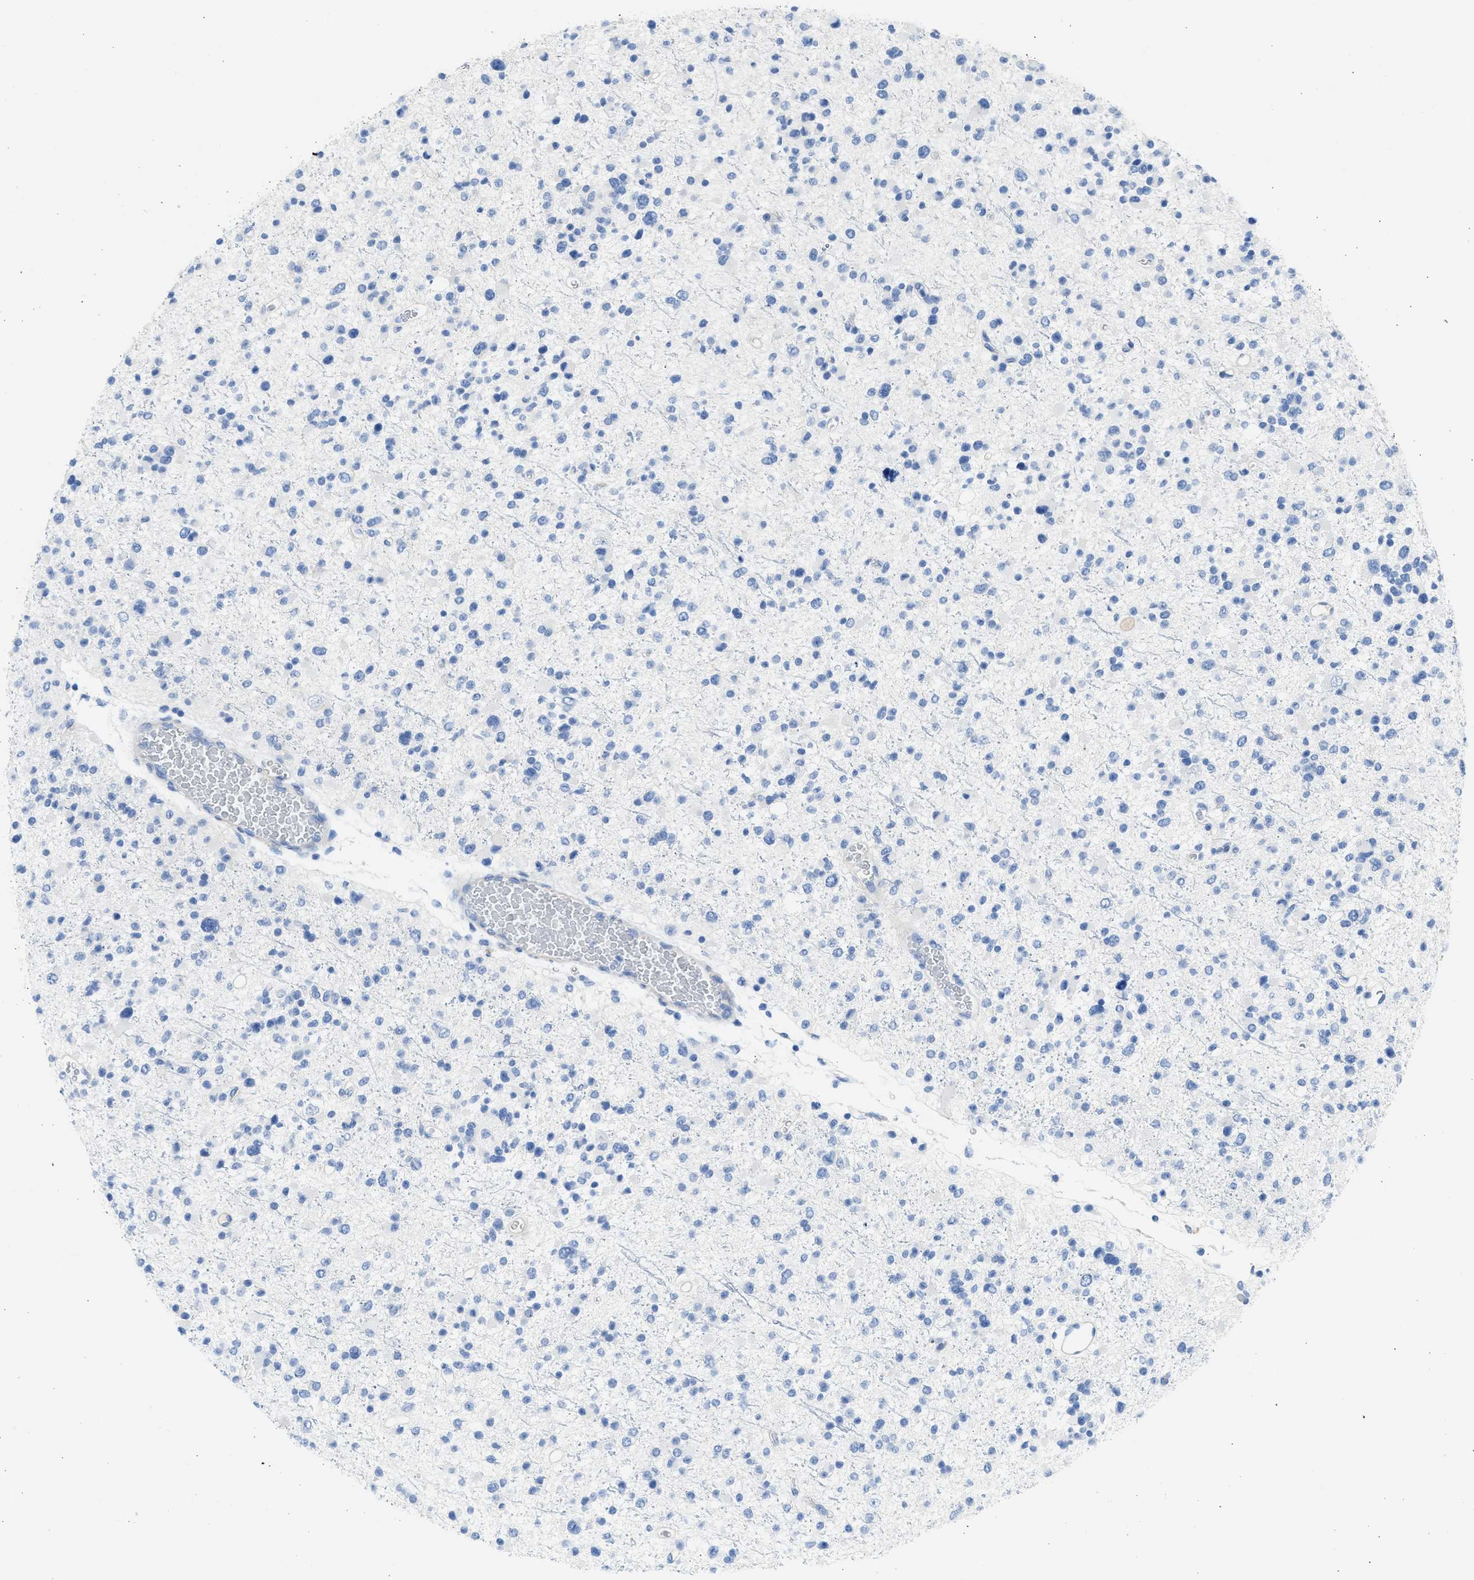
{"staining": {"intensity": "negative", "quantity": "none", "location": "none"}, "tissue": "glioma", "cell_type": "Tumor cells", "image_type": "cancer", "snomed": [{"axis": "morphology", "description": "Glioma, malignant, Low grade"}, {"axis": "topography", "description": "Brain"}], "caption": "Immunohistochemical staining of human glioma shows no significant expression in tumor cells.", "gene": "SPATA3", "patient": {"sex": "female", "age": 22}}